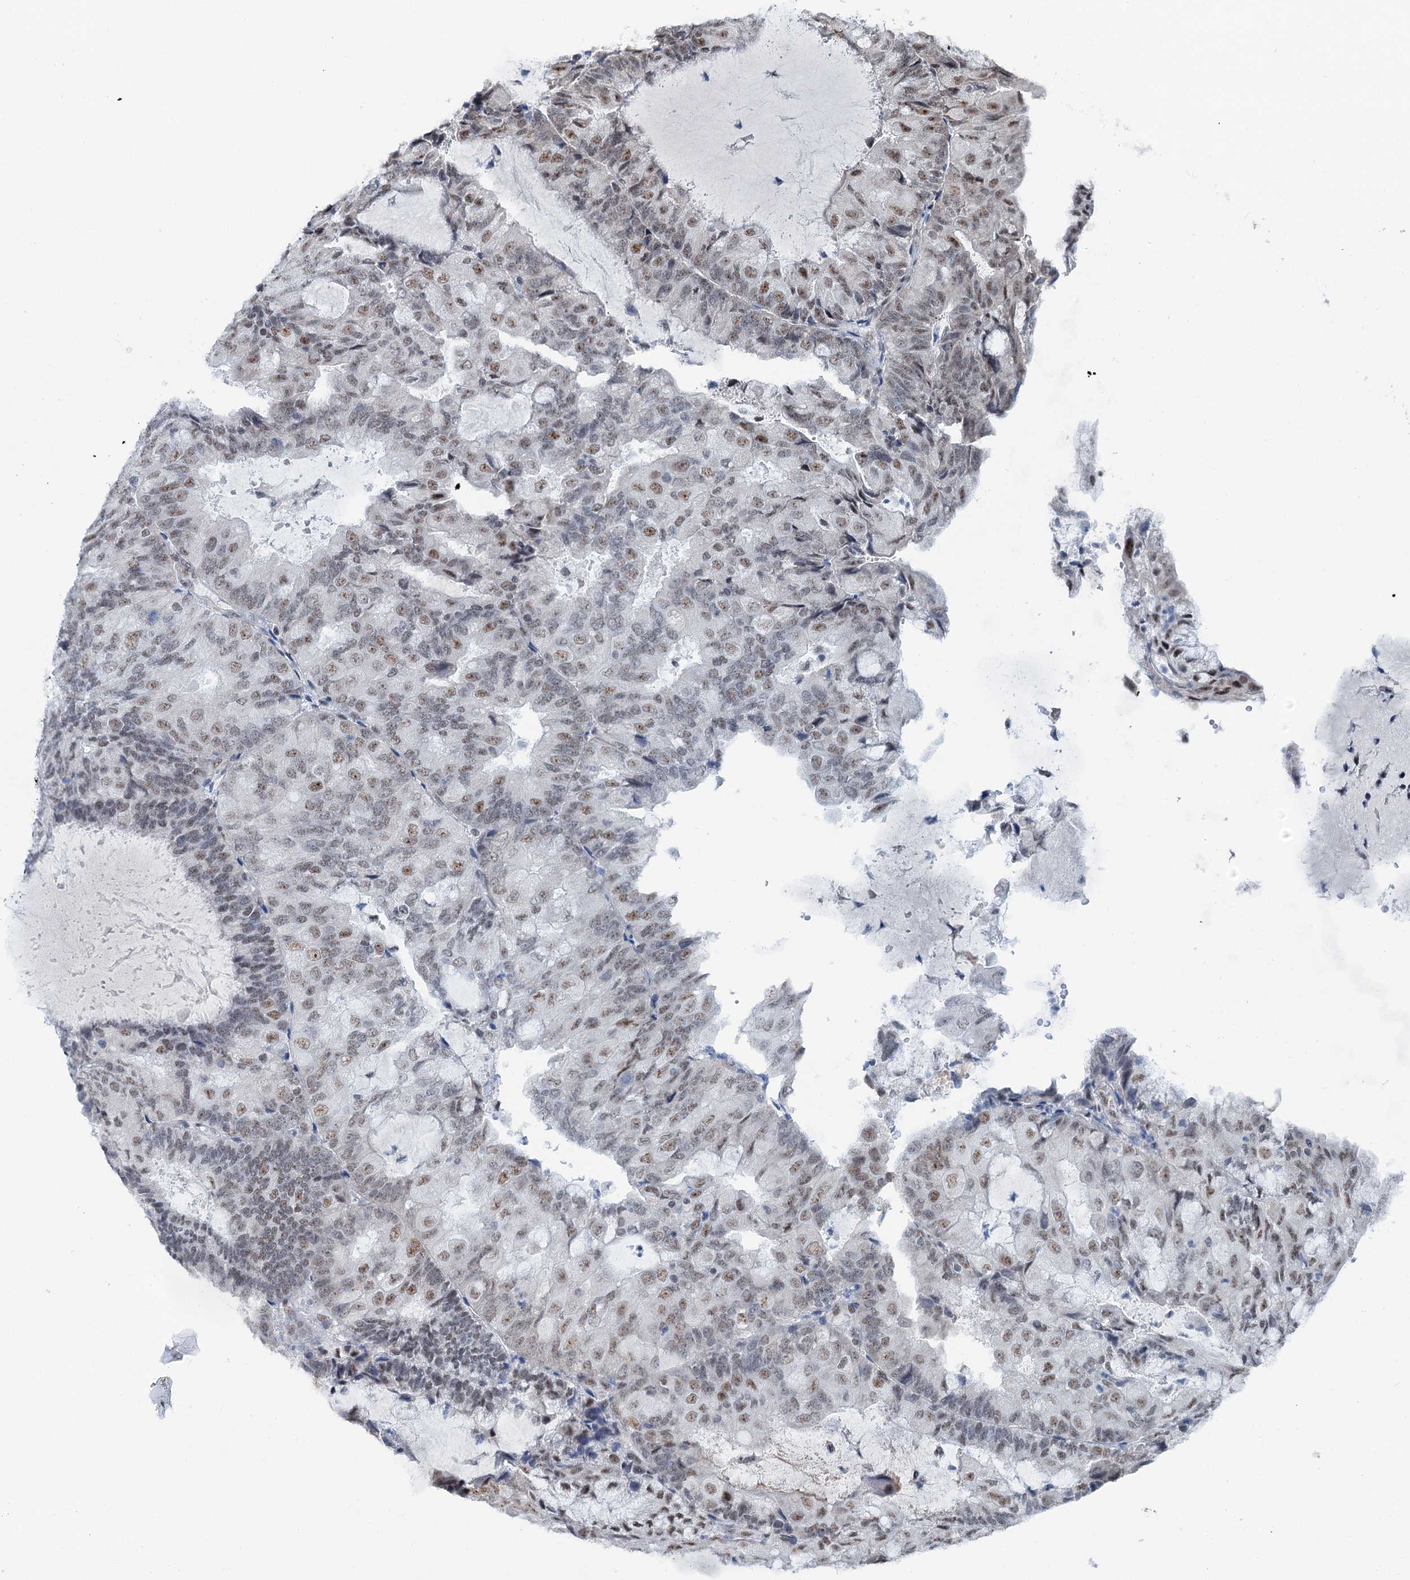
{"staining": {"intensity": "moderate", "quantity": "25%-75%", "location": "nuclear"}, "tissue": "endometrial cancer", "cell_type": "Tumor cells", "image_type": "cancer", "snomed": [{"axis": "morphology", "description": "Adenocarcinoma, NOS"}, {"axis": "topography", "description": "Endometrium"}], "caption": "DAB (3,3'-diaminobenzidine) immunohistochemical staining of endometrial cancer (adenocarcinoma) reveals moderate nuclear protein positivity in approximately 25%-75% of tumor cells.", "gene": "SREK1", "patient": {"sex": "female", "age": 81}}